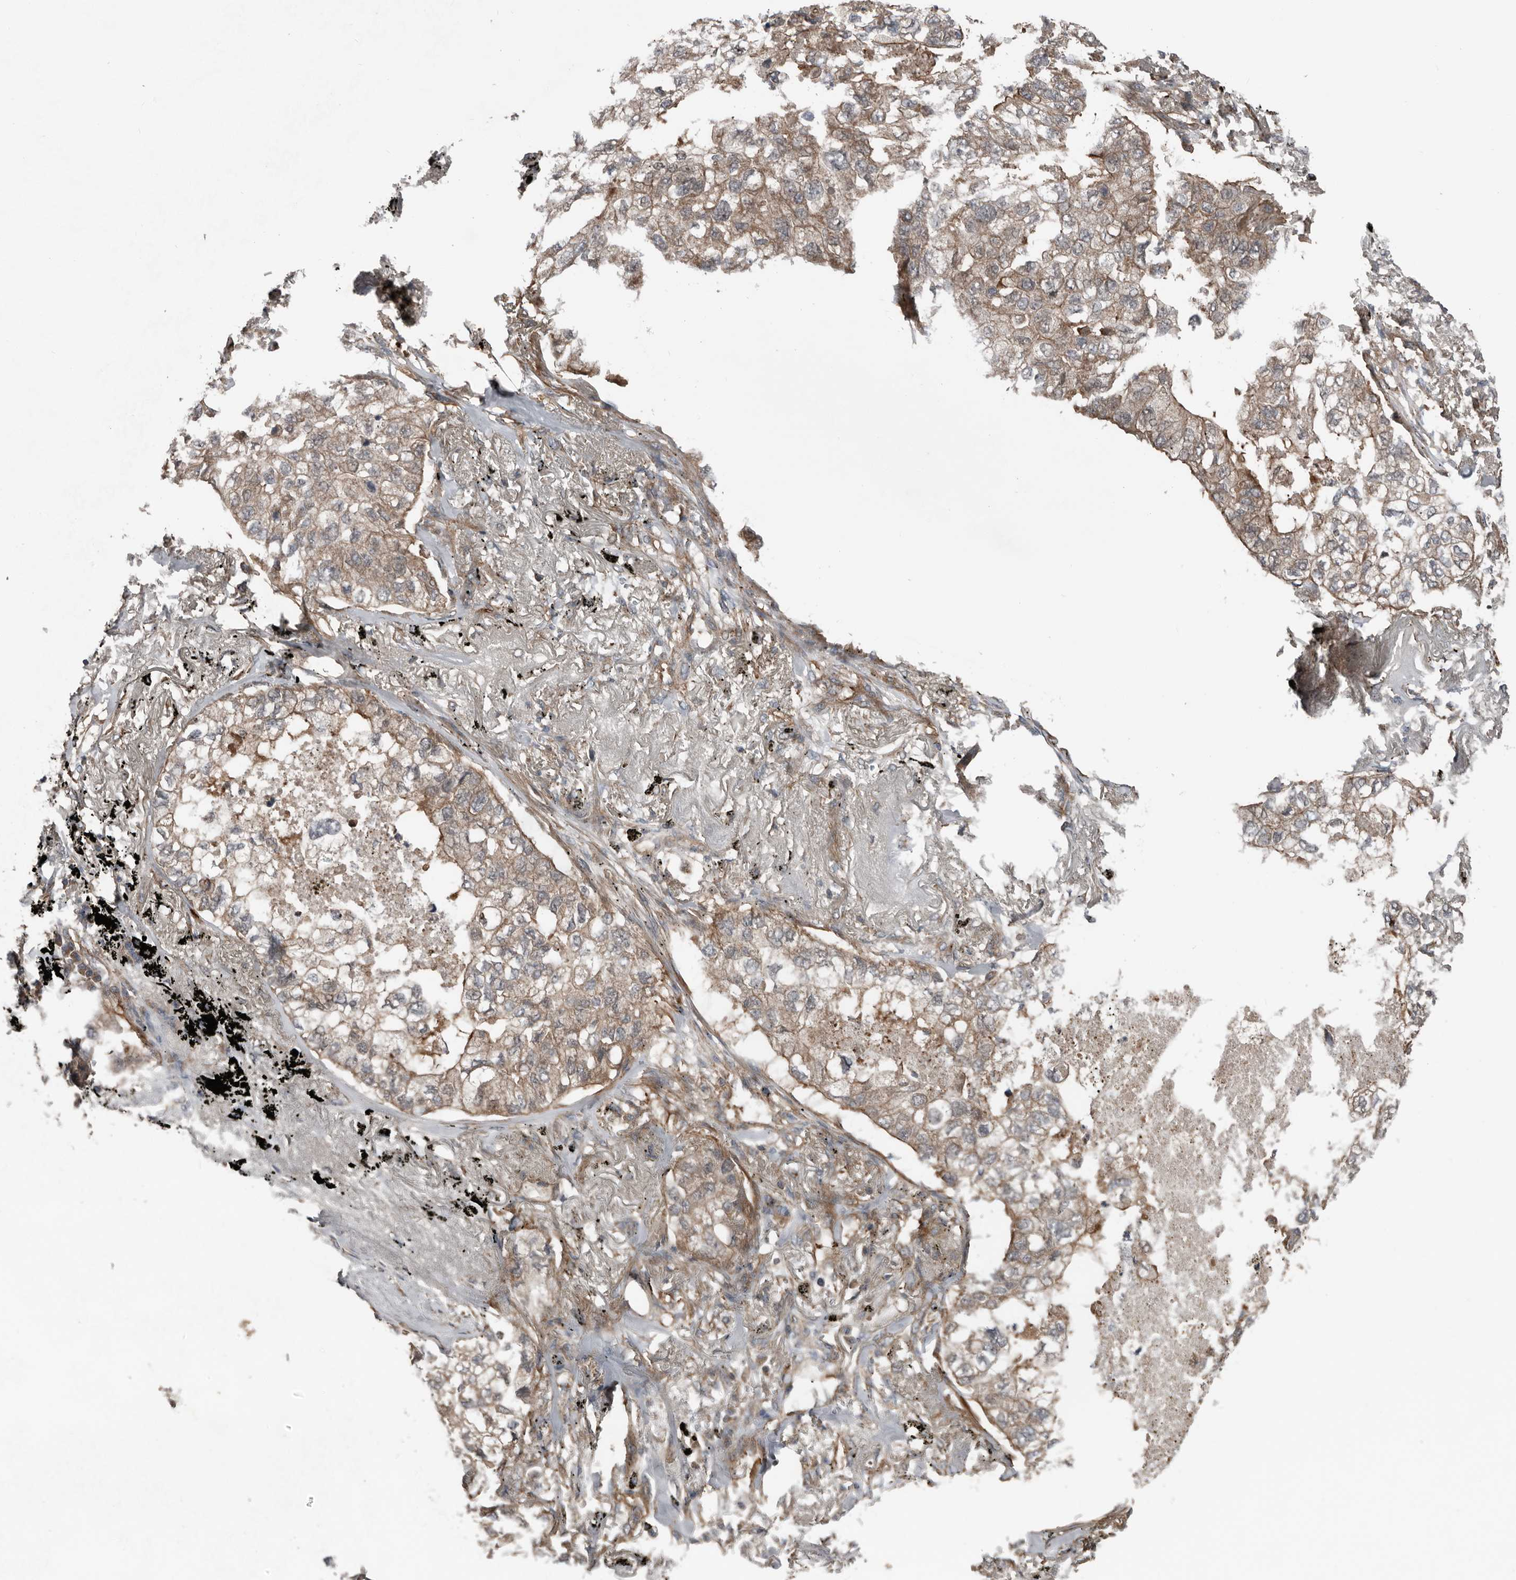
{"staining": {"intensity": "moderate", "quantity": ">75%", "location": "cytoplasmic/membranous"}, "tissue": "lung cancer", "cell_type": "Tumor cells", "image_type": "cancer", "snomed": [{"axis": "morphology", "description": "Adenocarcinoma, NOS"}, {"axis": "topography", "description": "Lung"}], "caption": "DAB (3,3'-diaminobenzidine) immunohistochemical staining of lung adenocarcinoma displays moderate cytoplasmic/membranous protein staining in about >75% of tumor cells.", "gene": "DNAJB4", "patient": {"sex": "male", "age": 65}}